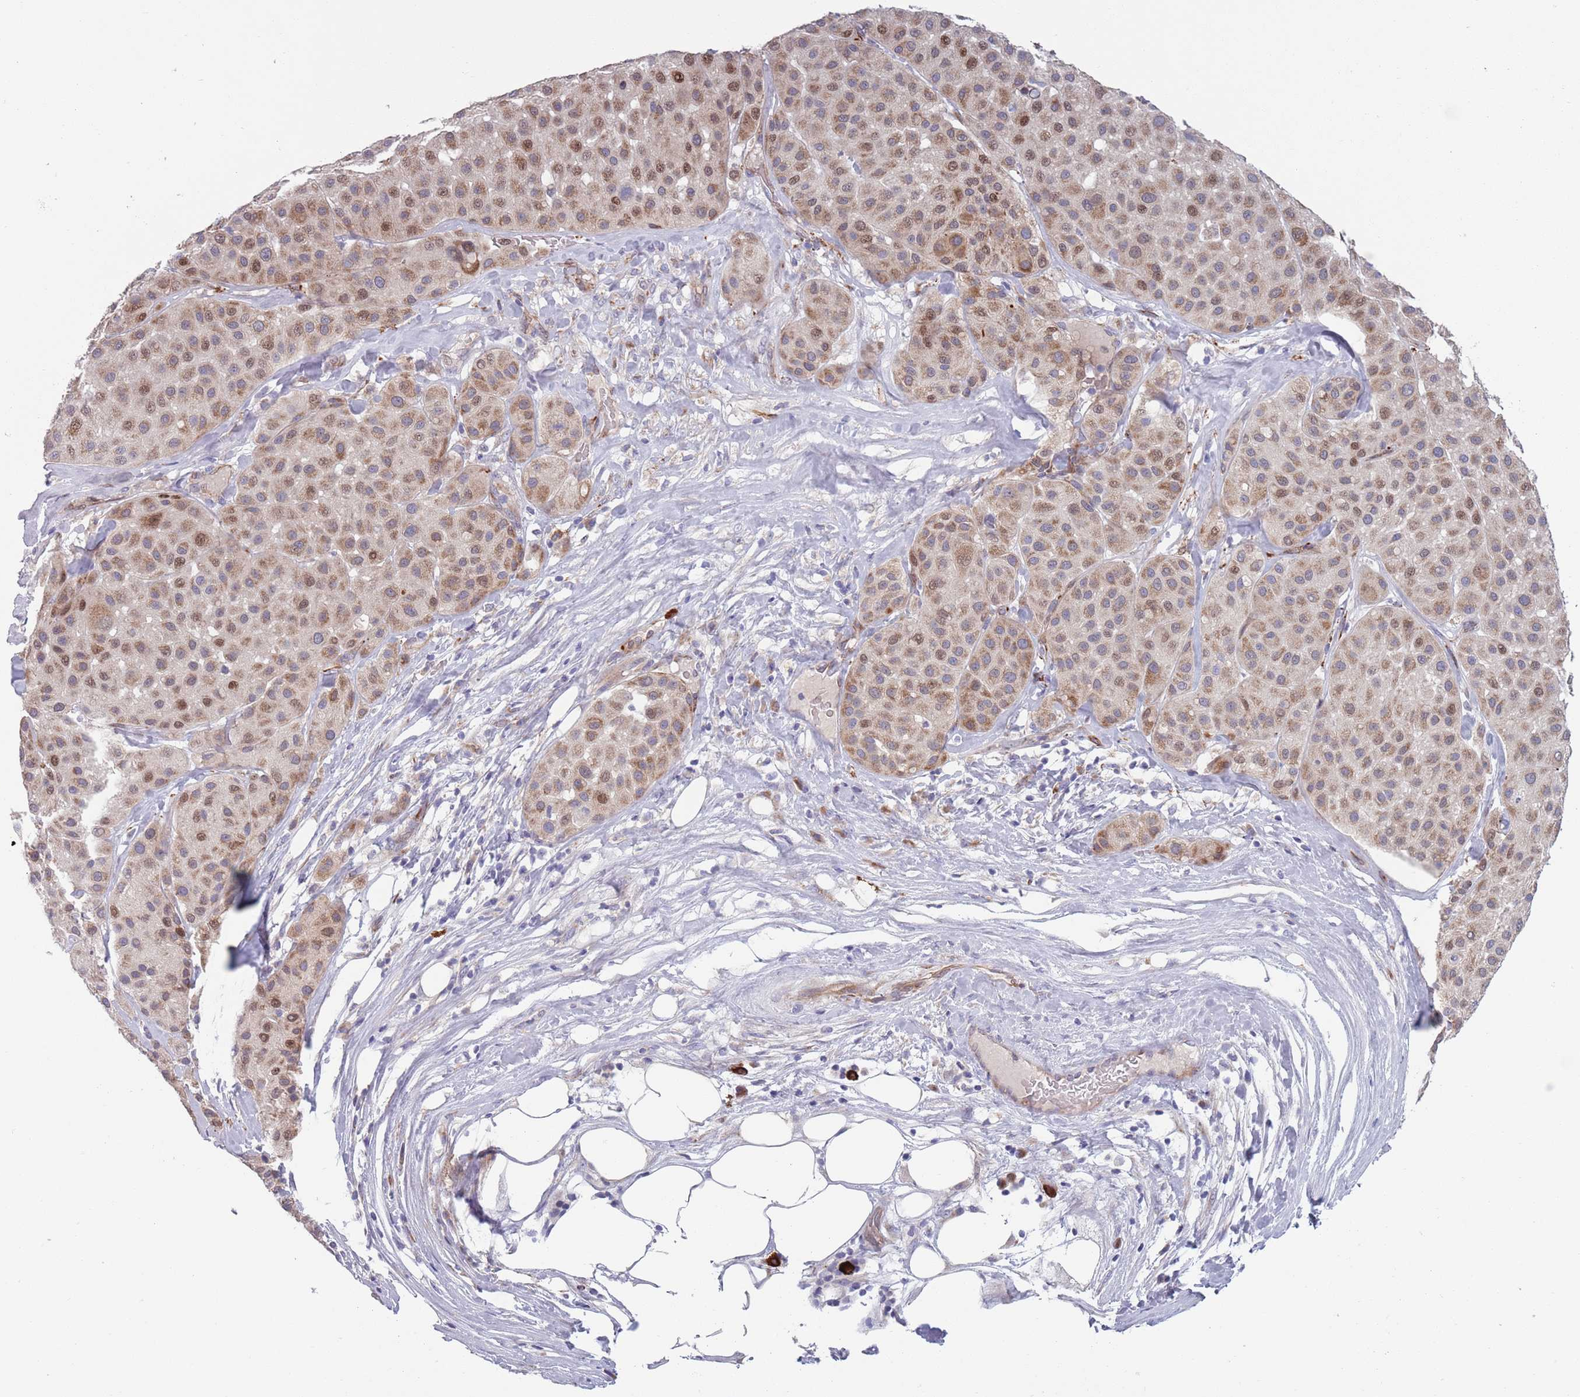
{"staining": {"intensity": "moderate", "quantity": ">75%", "location": "cytoplasmic/membranous"}, "tissue": "melanoma", "cell_type": "Tumor cells", "image_type": "cancer", "snomed": [{"axis": "morphology", "description": "Malignant melanoma, Metastatic site"}, {"axis": "topography", "description": "Smooth muscle"}], "caption": "A medium amount of moderate cytoplasmic/membranous positivity is appreciated in about >75% of tumor cells in malignant melanoma (metastatic site) tissue. (IHC, brightfield microscopy, high magnification).", "gene": "TYW1", "patient": {"sex": "male", "age": 41}}